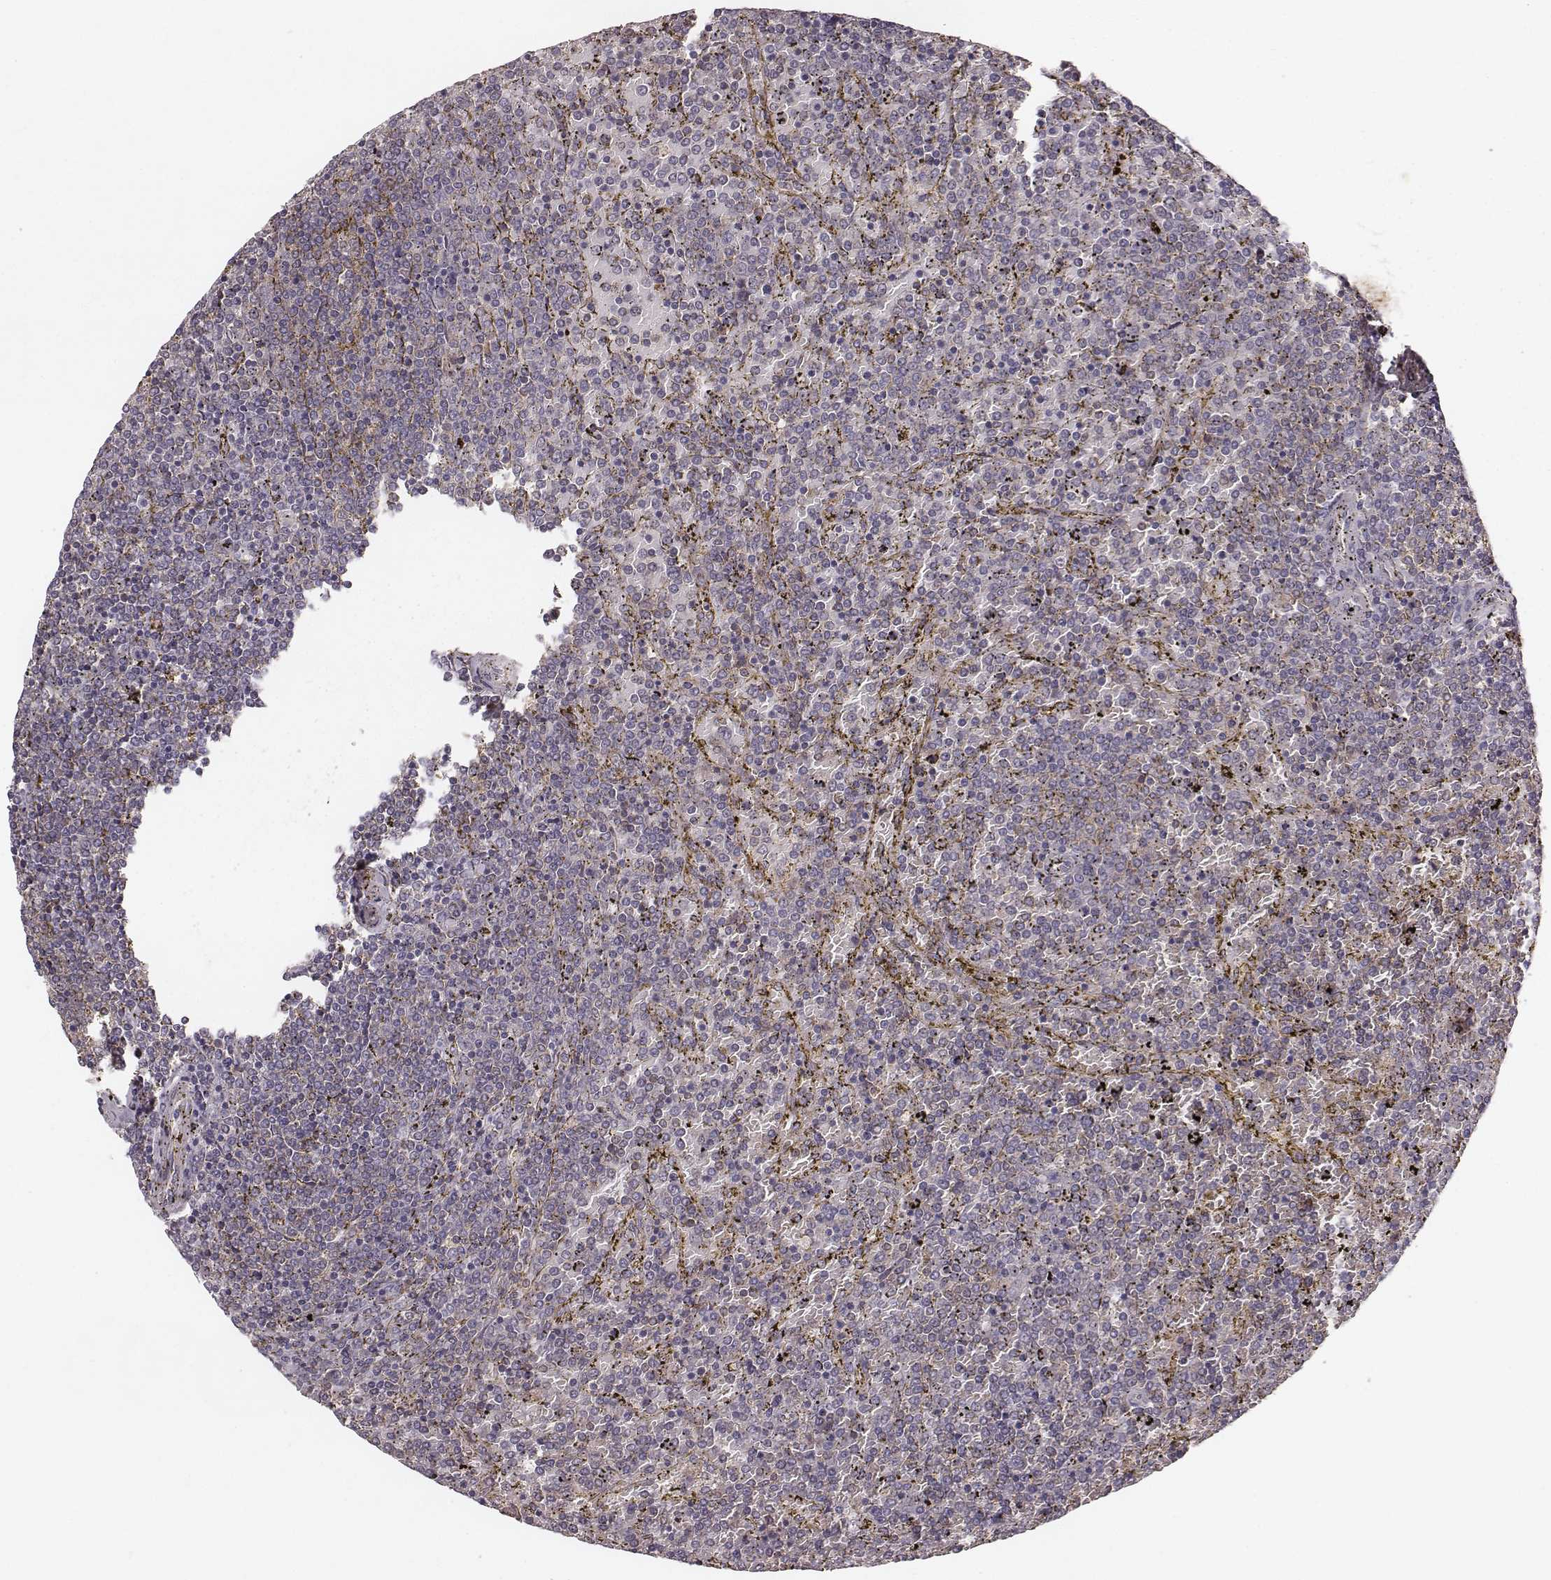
{"staining": {"intensity": "negative", "quantity": "none", "location": "none"}, "tissue": "lymphoma", "cell_type": "Tumor cells", "image_type": "cancer", "snomed": [{"axis": "morphology", "description": "Malignant lymphoma, non-Hodgkin's type, Low grade"}, {"axis": "topography", "description": "Spleen"}], "caption": "High power microscopy image of an IHC micrograph of low-grade malignant lymphoma, non-Hodgkin's type, revealing no significant staining in tumor cells.", "gene": "VPS26A", "patient": {"sex": "female", "age": 77}}